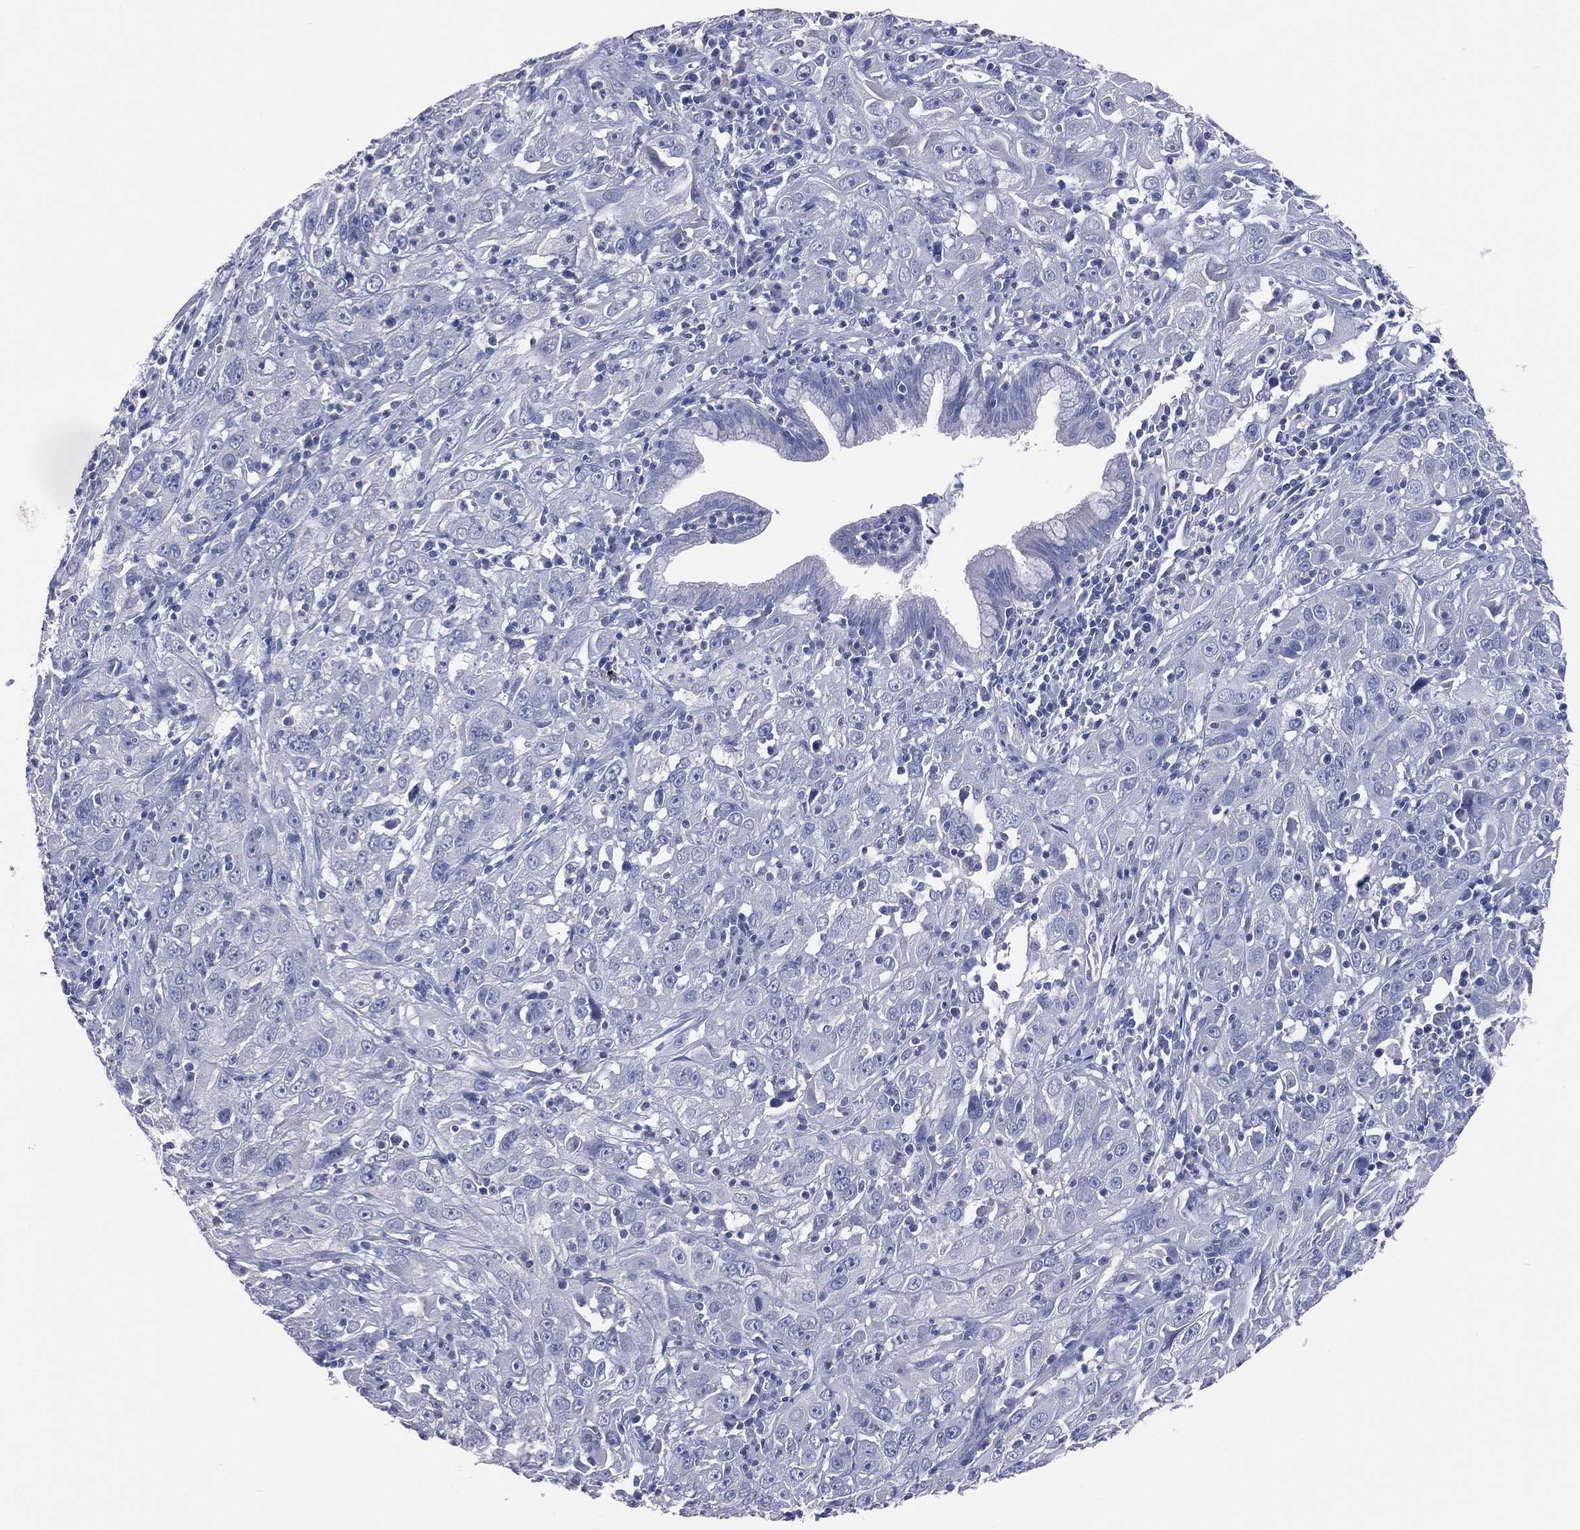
{"staining": {"intensity": "negative", "quantity": "none", "location": "none"}, "tissue": "cervical cancer", "cell_type": "Tumor cells", "image_type": "cancer", "snomed": [{"axis": "morphology", "description": "Squamous cell carcinoma, NOS"}, {"axis": "topography", "description": "Cervix"}], "caption": "Image shows no protein expression in tumor cells of cervical cancer tissue.", "gene": "DNAH6", "patient": {"sex": "female", "age": 32}}